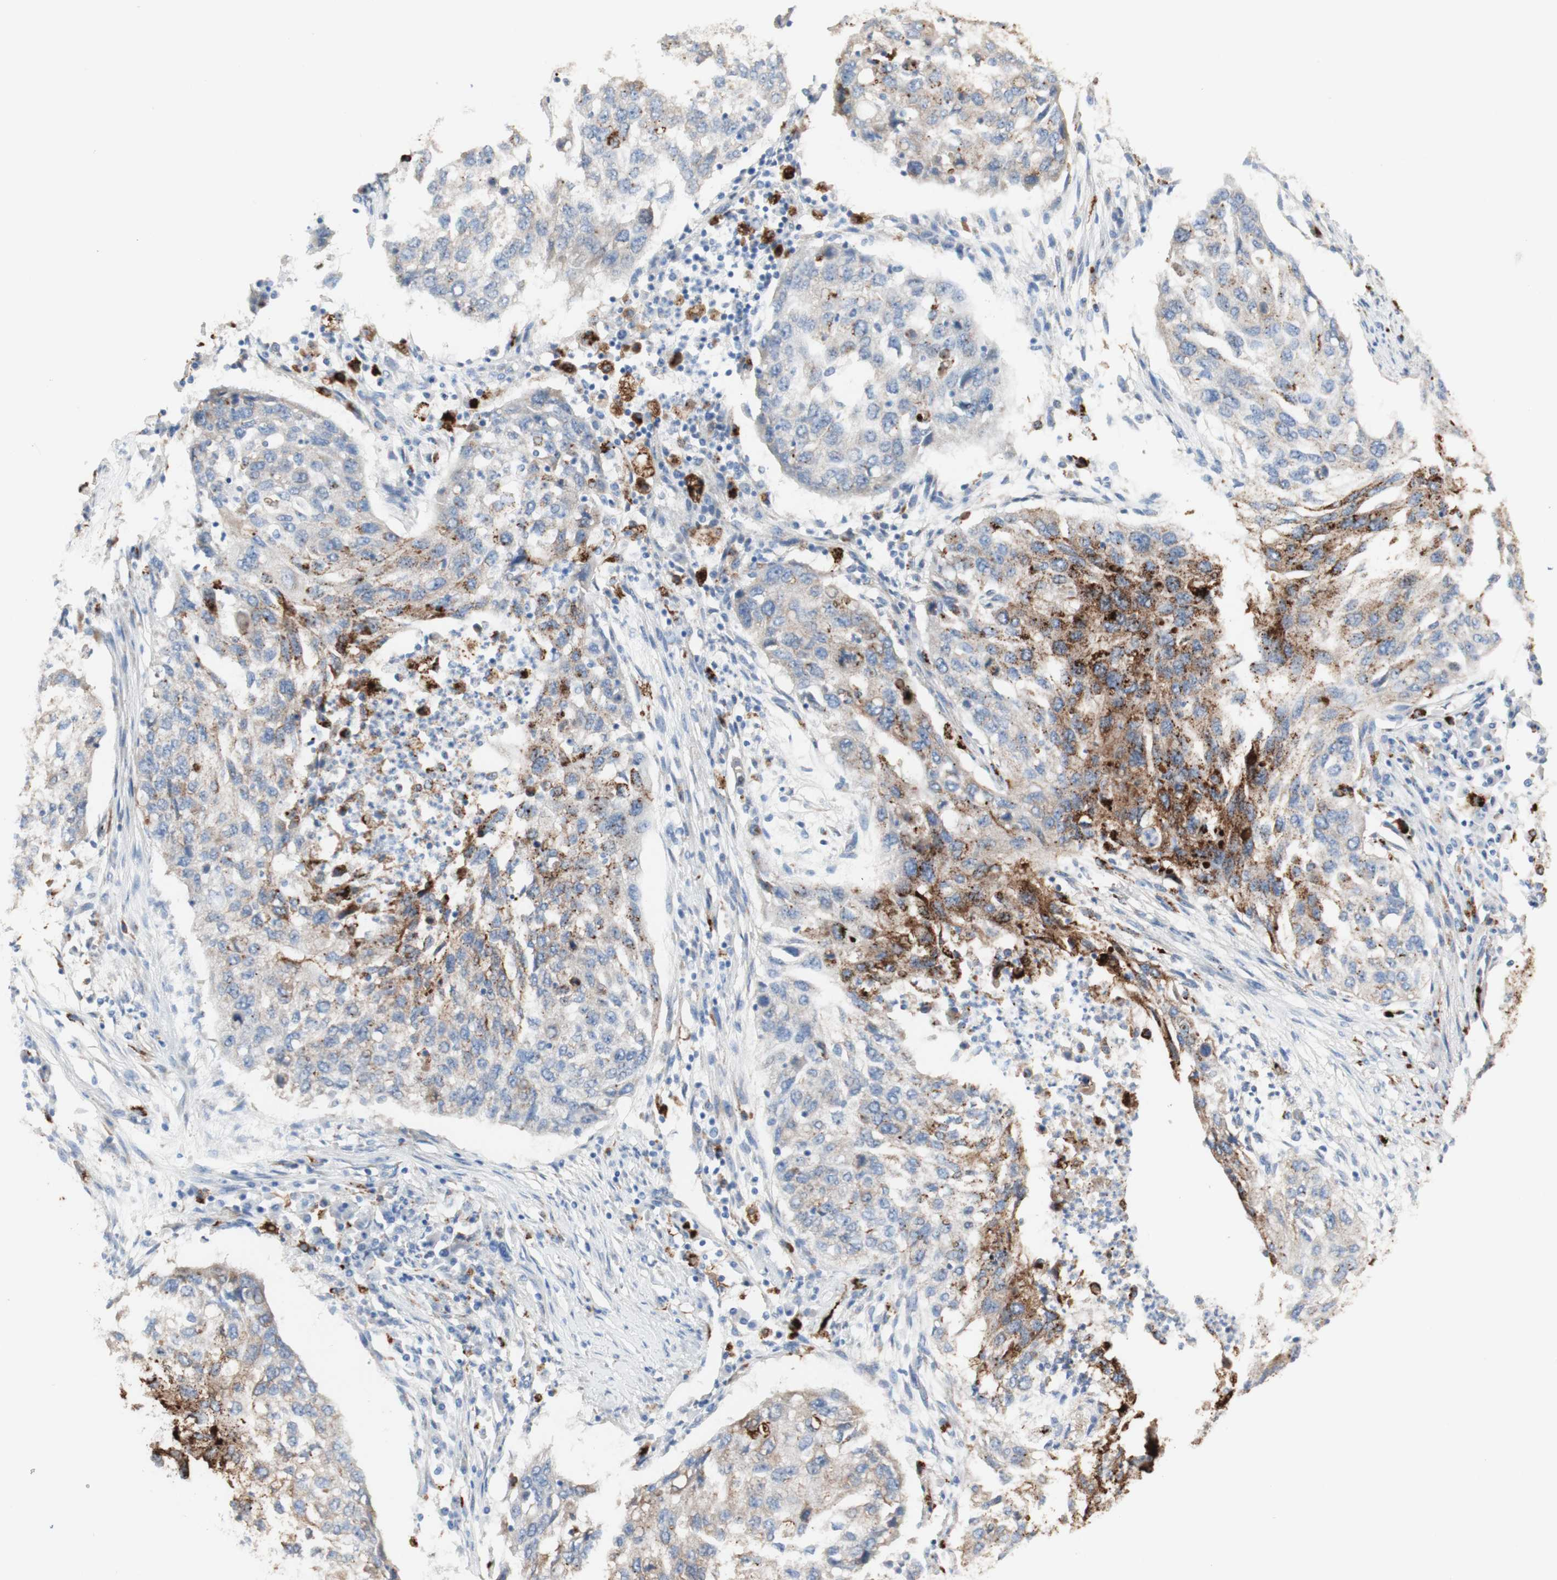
{"staining": {"intensity": "moderate", "quantity": "25%-75%", "location": "cytoplasmic/membranous"}, "tissue": "lung cancer", "cell_type": "Tumor cells", "image_type": "cancer", "snomed": [{"axis": "morphology", "description": "Squamous cell carcinoma, NOS"}, {"axis": "topography", "description": "Lung"}], "caption": "Protein analysis of lung cancer (squamous cell carcinoma) tissue demonstrates moderate cytoplasmic/membranous staining in approximately 25%-75% of tumor cells. The protein is stained brown, and the nuclei are stained in blue (DAB IHC with brightfield microscopy, high magnification).", "gene": "URB2", "patient": {"sex": "female", "age": 63}}